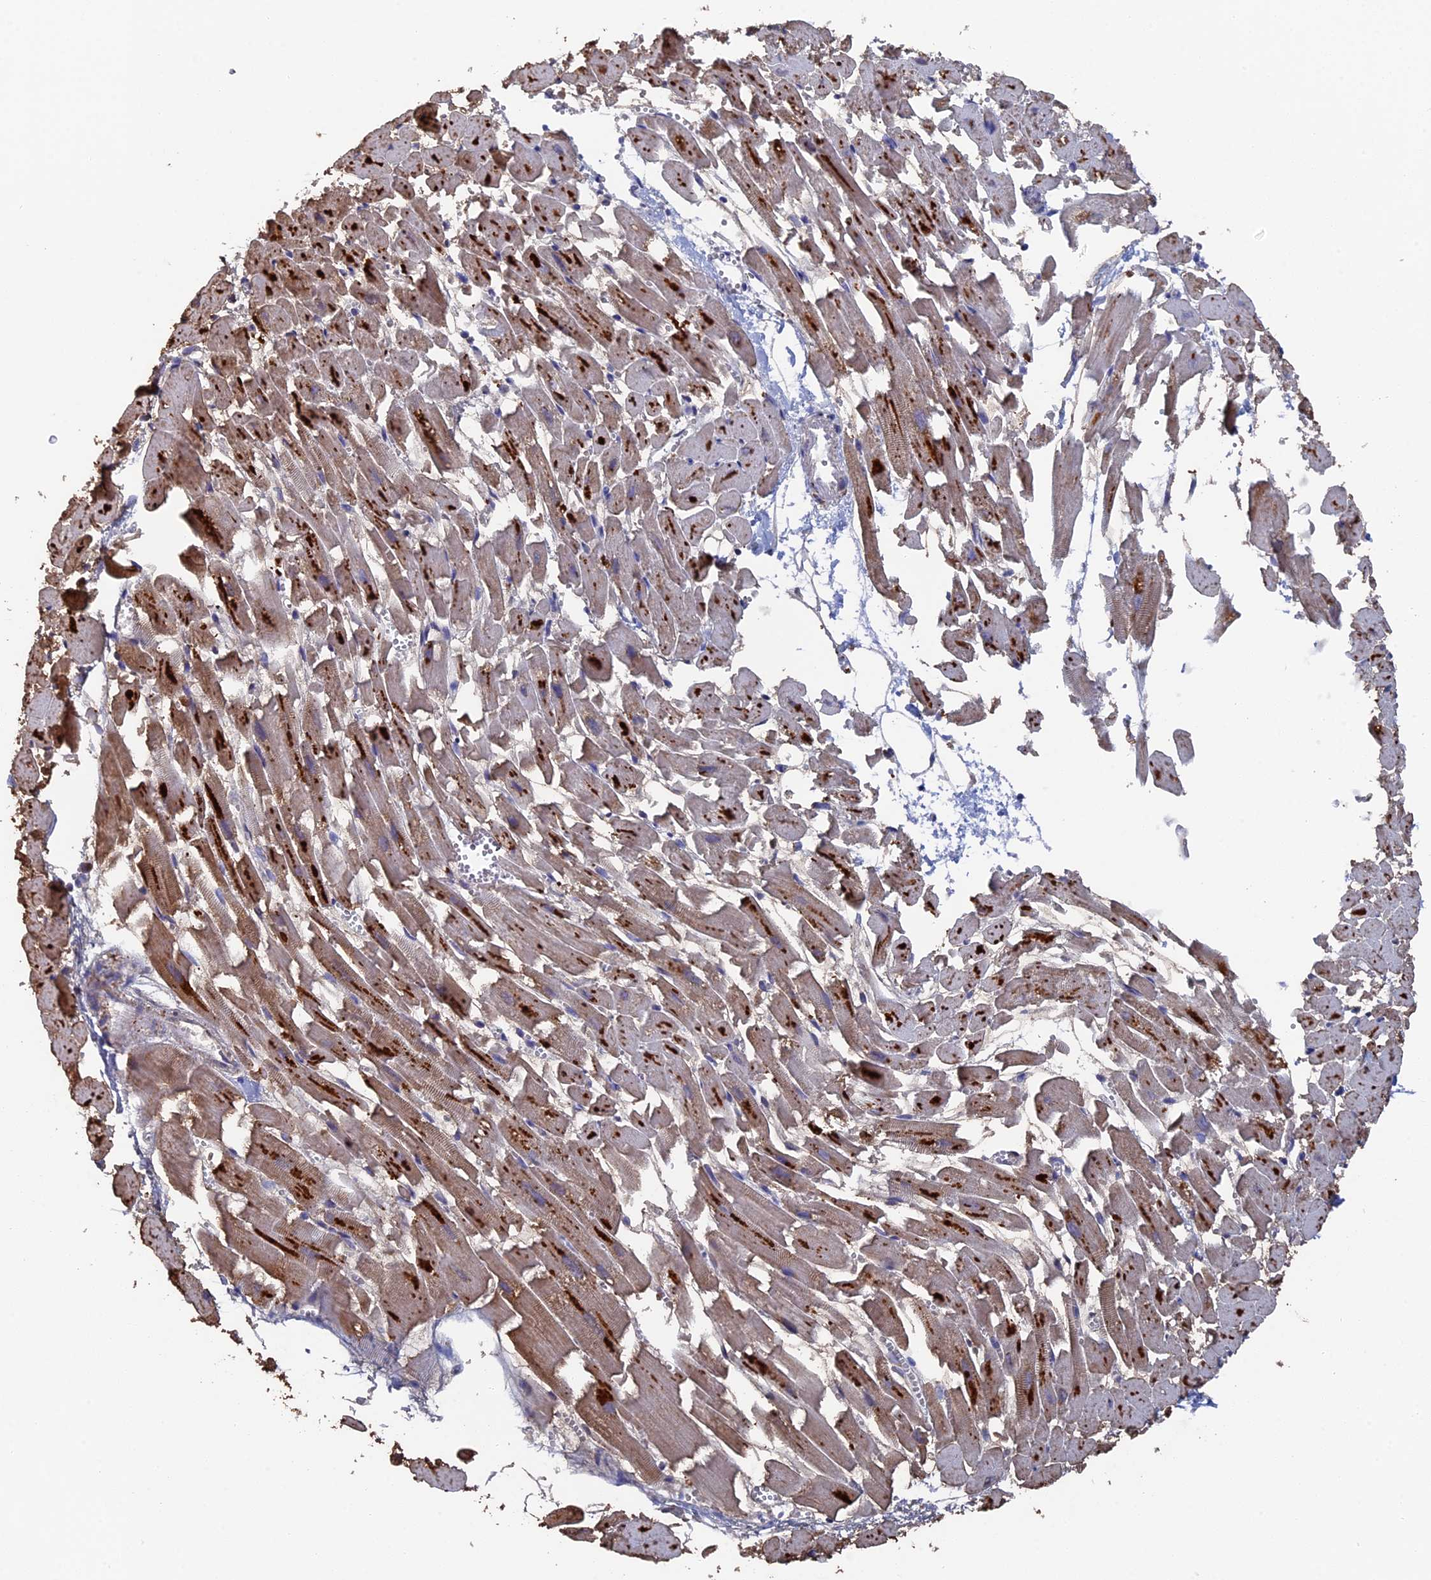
{"staining": {"intensity": "moderate", "quantity": "25%-75%", "location": "cytoplasmic/membranous"}, "tissue": "heart muscle", "cell_type": "Cardiomyocytes", "image_type": "normal", "snomed": [{"axis": "morphology", "description": "Normal tissue, NOS"}, {"axis": "topography", "description": "Heart"}], "caption": "Cardiomyocytes show moderate cytoplasmic/membranous staining in approximately 25%-75% of cells in benign heart muscle. (DAB = brown stain, brightfield microscopy at high magnification).", "gene": "SMG9", "patient": {"sex": "female", "age": 64}}